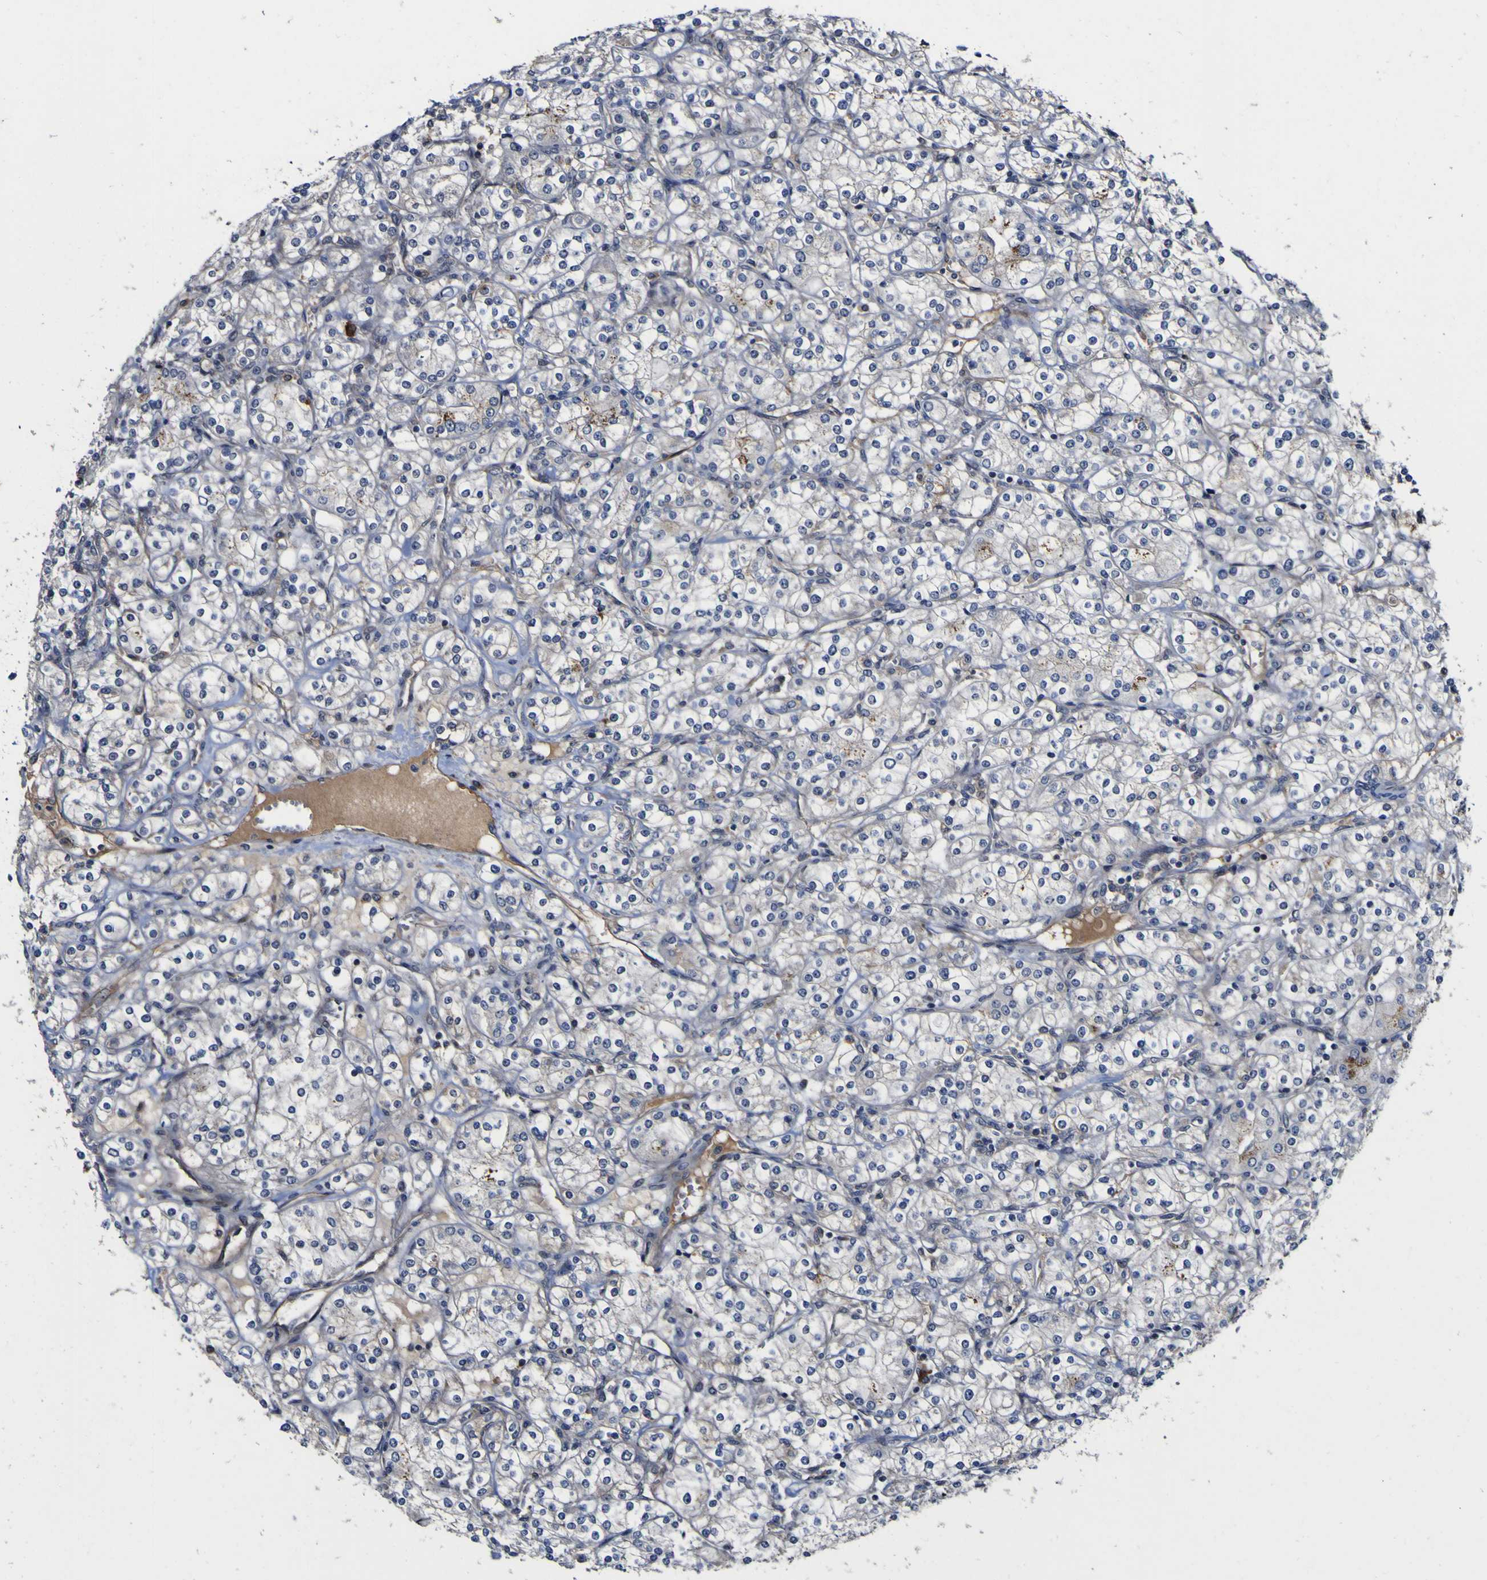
{"staining": {"intensity": "negative", "quantity": "none", "location": "none"}, "tissue": "renal cancer", "cell_type": "Tumor cells", "image_type": "cancer", "snomed": [{"axis": "morphology", "description": "Adenocarcinoma, NOS"}, {"axis": "topography", "description": "Kidney"}], "caption": "This is an immunohistochemistry (IHC) micrograph of adenocarcinoma (renal). There is no positivity in tumor cells.", "gene": "CCL2", "patient": {"sex": "male", "age": 77}}